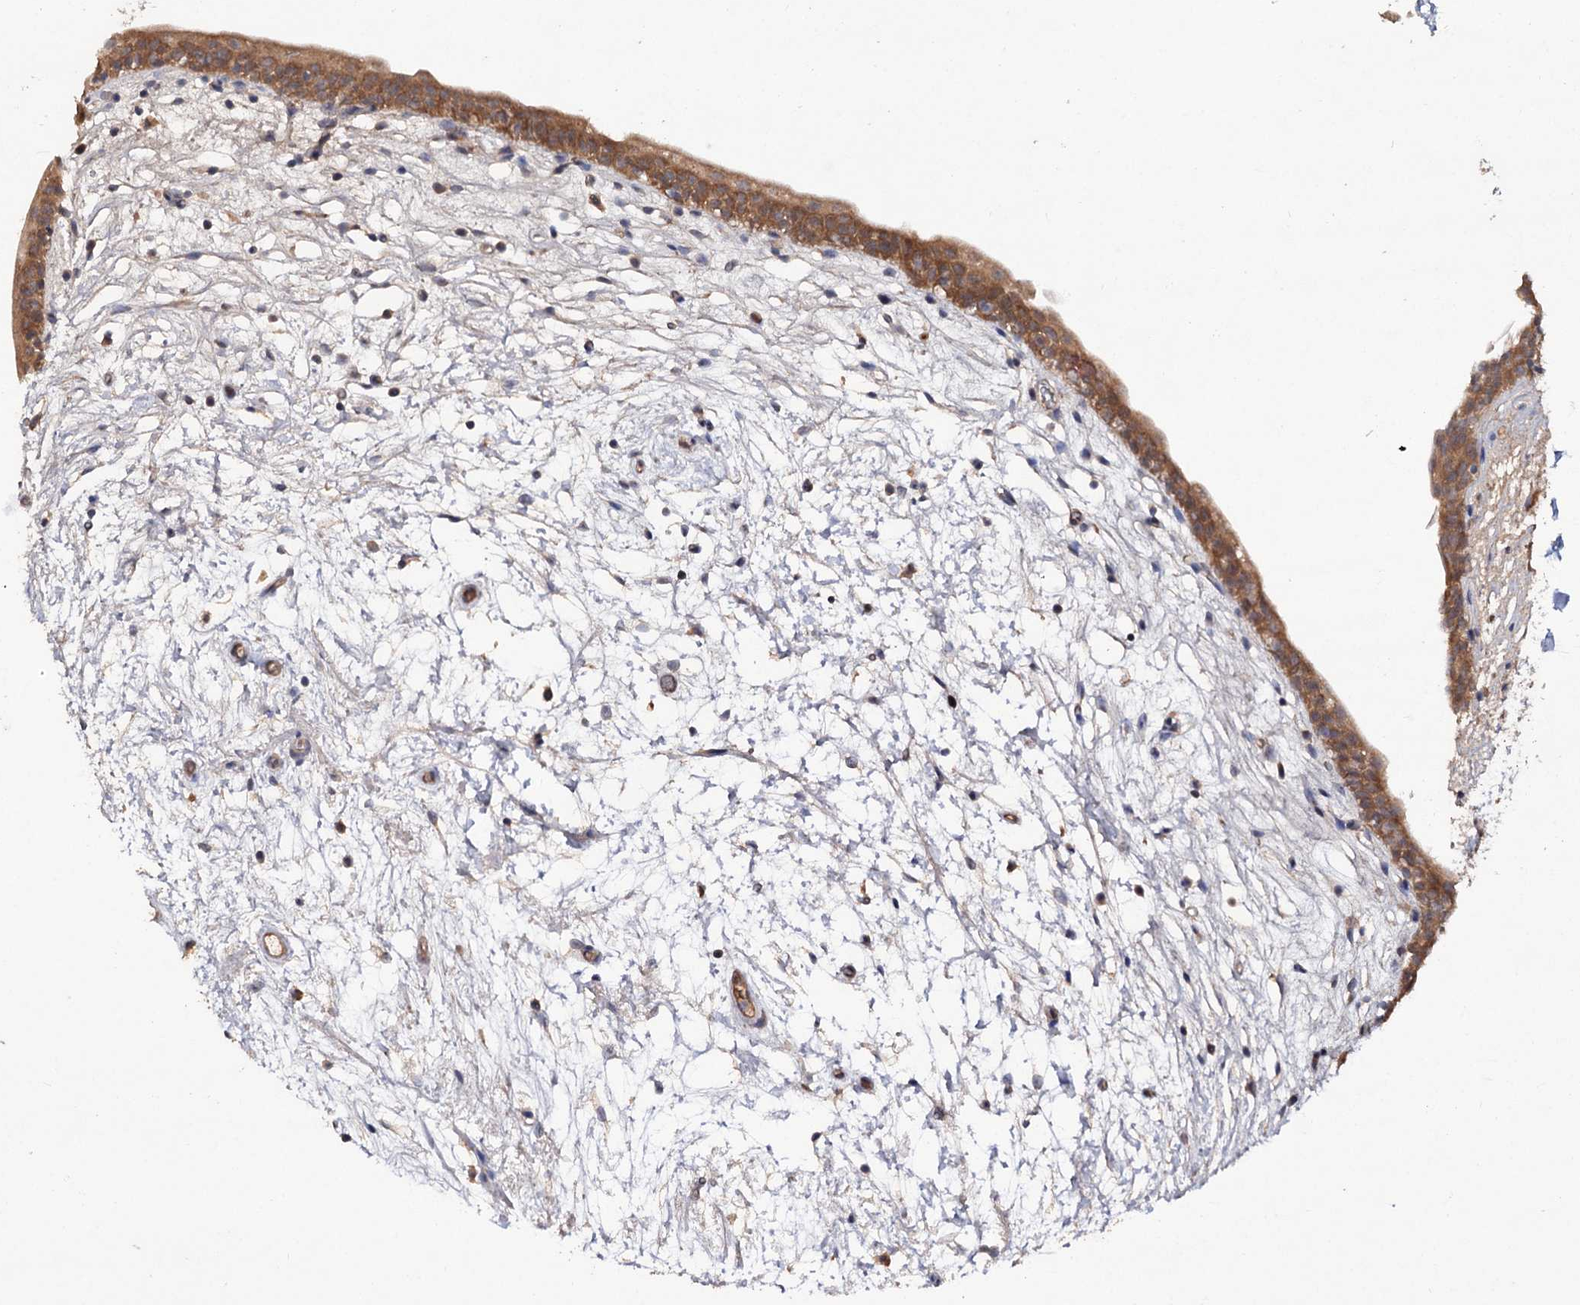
{"staining": {"intensity": "moderate", "quantity": ">75%", "location": "cytoplasmic/membranous"}, "tissue": "urinary bladder", "cell_type": "Urothelial cells", "image_type": "normal", "snomed": [{"axis": "morphology", "description": "Normal tissue, NOS"}, {"axis": "topography", "description": "Urinary bladder"}], "caption": "The photomicrograph demonstrates immunohistochemical staining of normal urinary bladder. There is moderate cytoplasmic/membranous expression is identified in approximately >75% of urothelial cells. (Stains: DAB in brown, nuclei in blue, Microscopy: brightfield microscopy at high magnification).", "gene": "NUDCD2", "patient": {"sex": "male", "age": 83}}